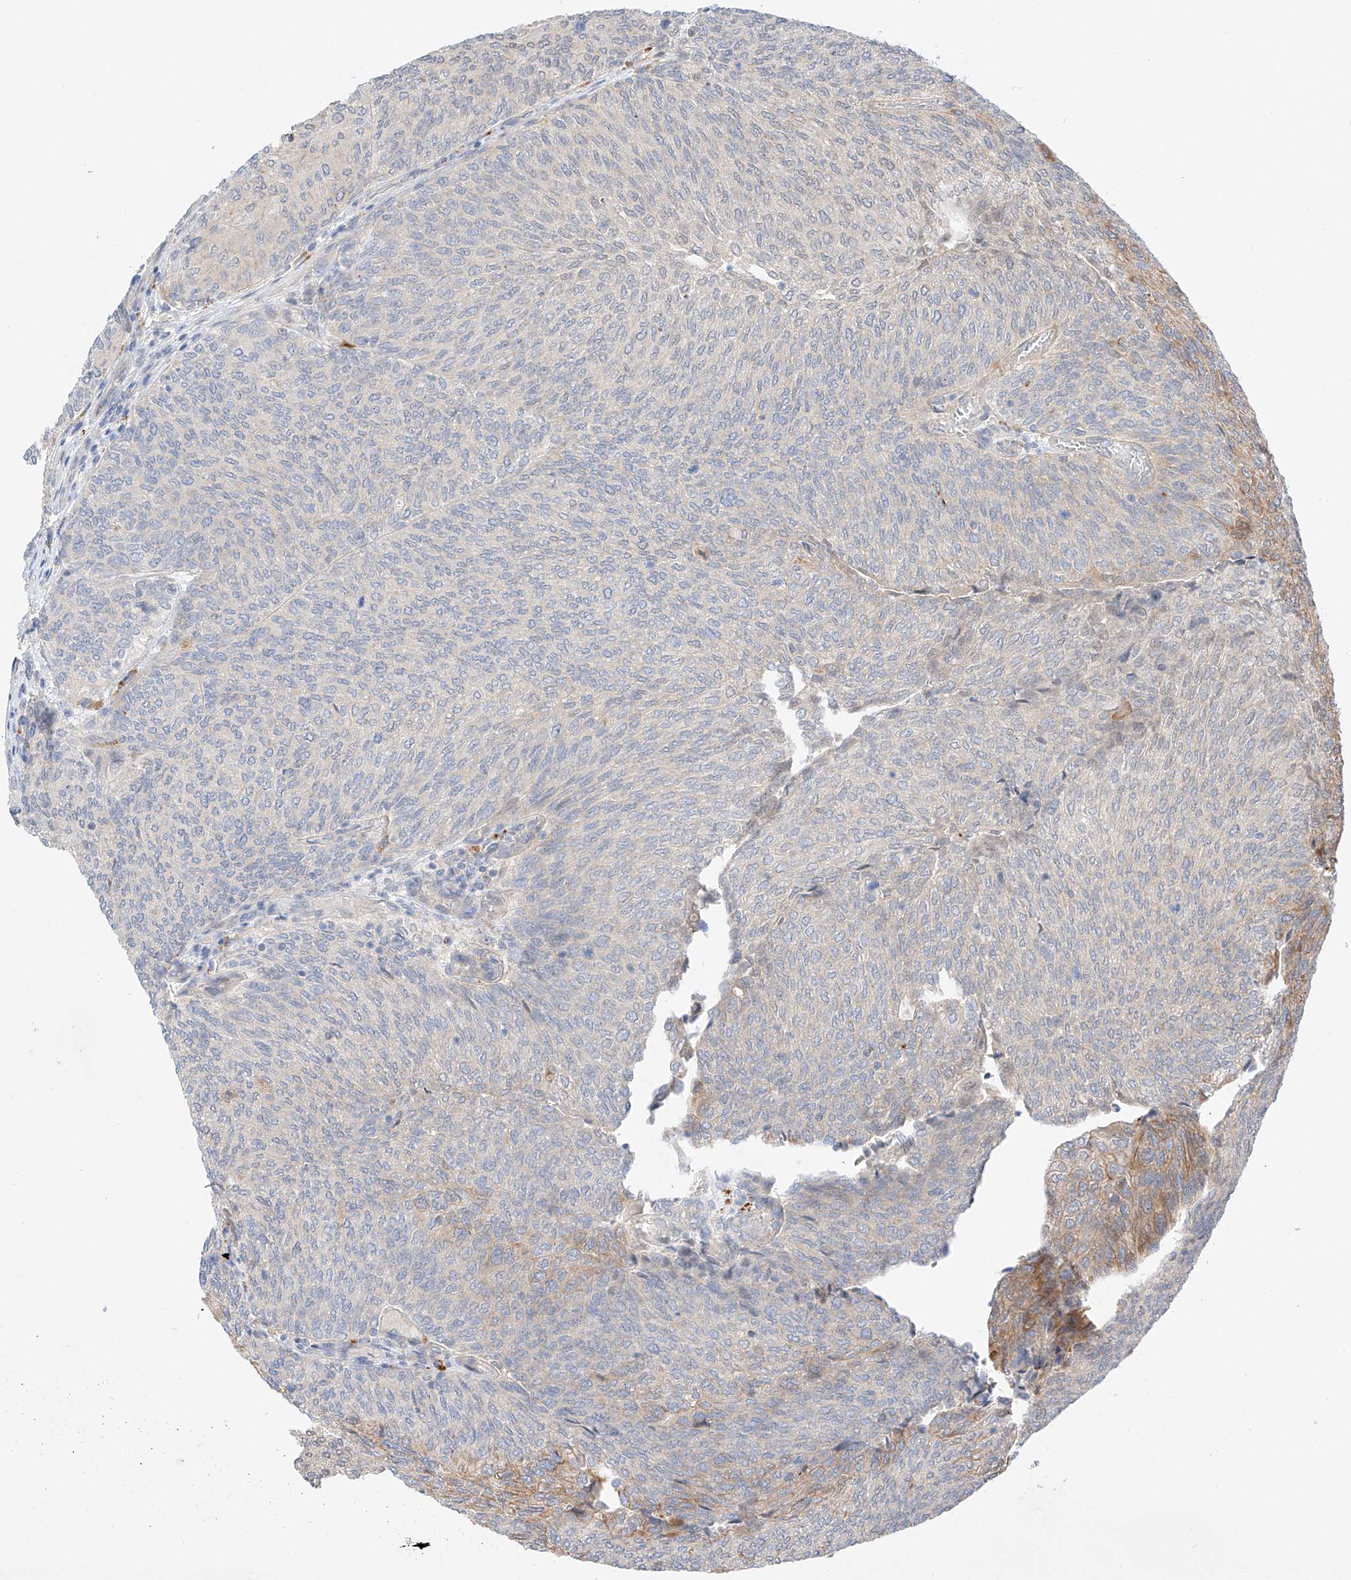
{"staining": {"intensity": "moderate", "quantity": "<25%", "location": "cytoplasmic/membranous"}, "tissue": "urothelial cancer", "cell_type": "Tumor cells", "image_type": "cancer", "snomed": [{"axis": "morphology", "description": "Urothelial carcinoma, Low grade"}, {"axis": "topography", "description": "Urinary bladder"}], "caption": "A brown stain labels moderate cytoplasmic/membranous positivity of a protein in urothelial carcinoma (low-grade) tumor cells. (IHC, brightfield microscopy, high magnification).", "gene": "GCNT1", "patient": {"sex": "female", "age": 79}}